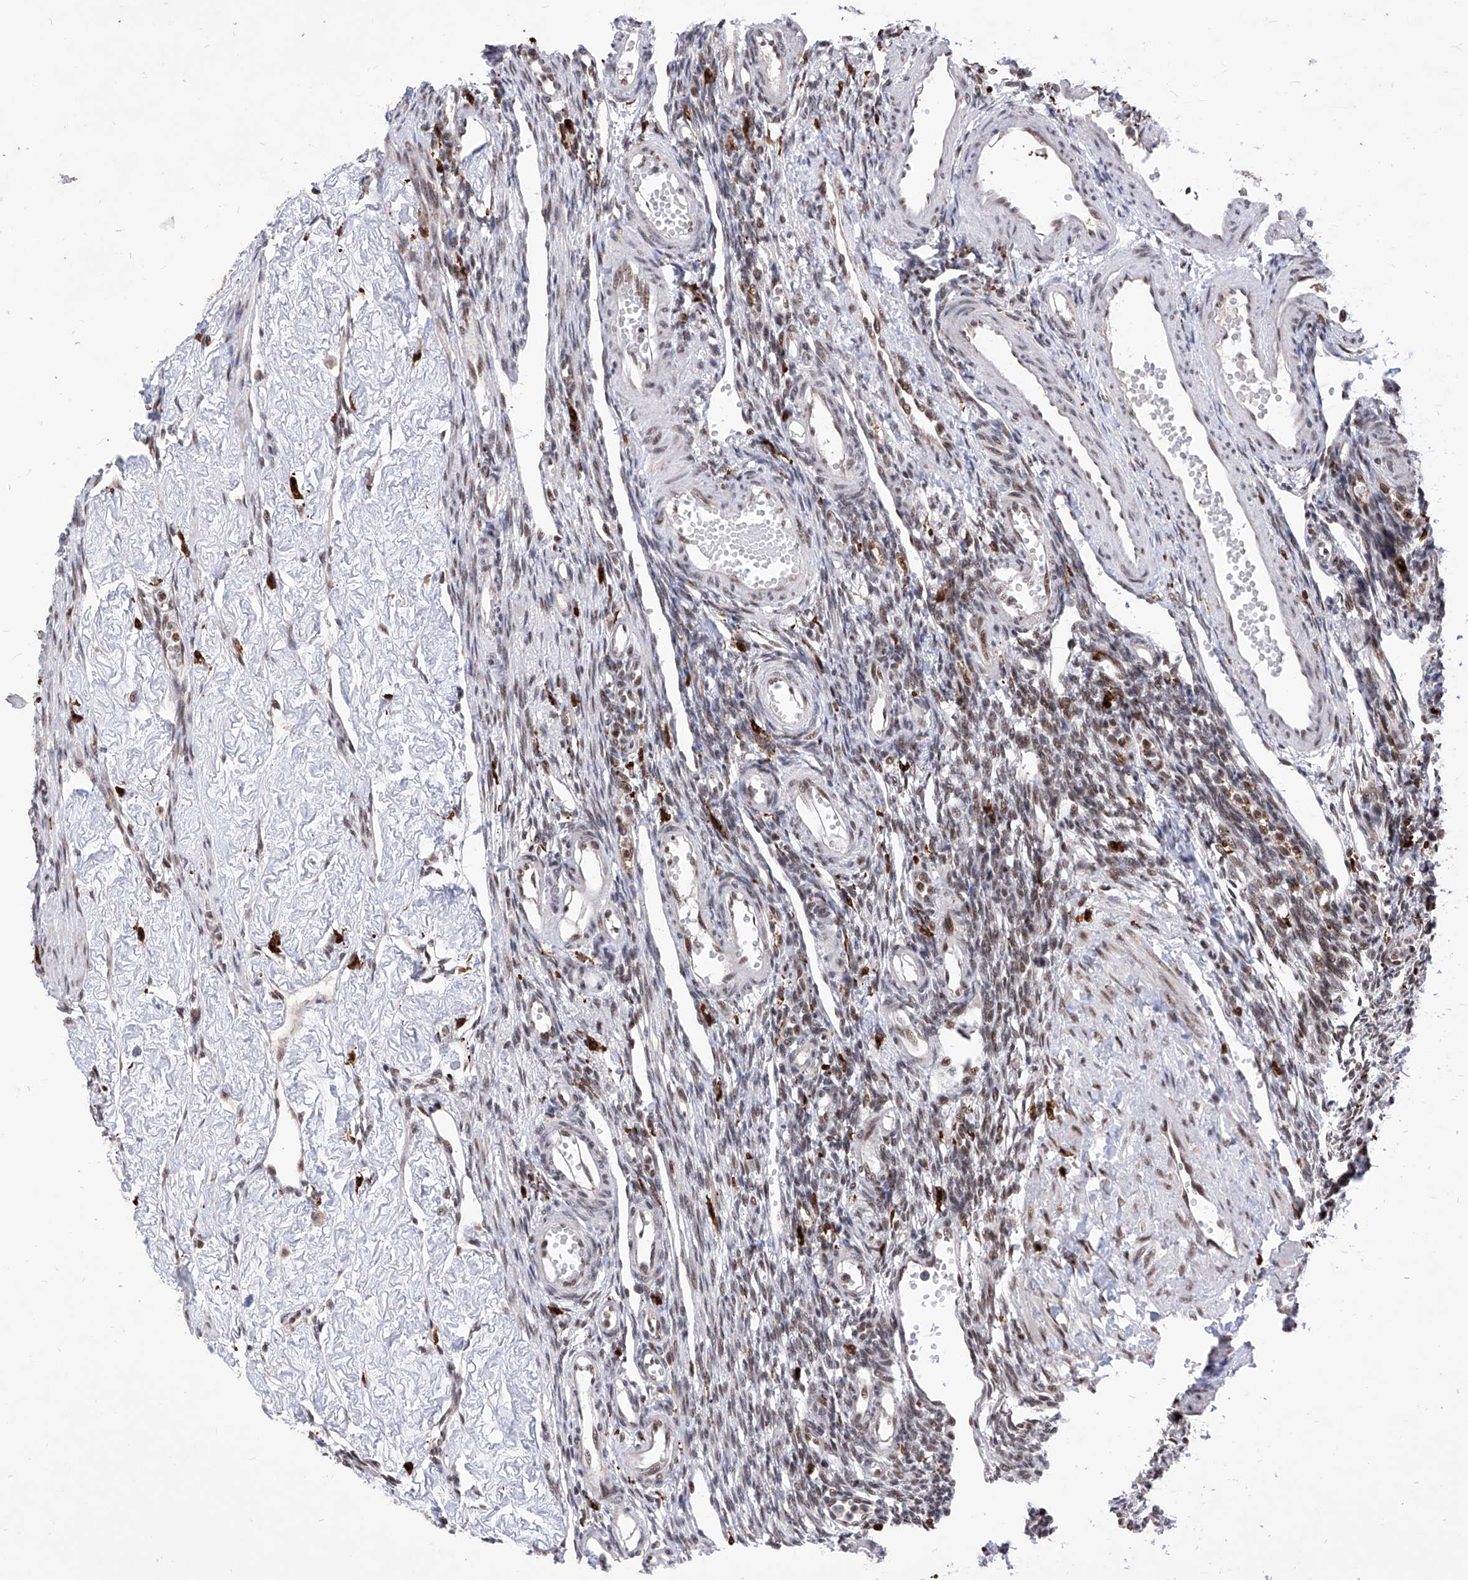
{"staining": {"intensity": "moderate", "quantity": "<25%", "location": "nuclear"}, "tissue": "ovary", "cell_type": "Ovarian stroma cells", "image_type": "normal", "snomed": [{"axis": "morphology", "description": "Normal tissue, NOS"}, {"axis": "morphology", "description": "Cyst, NOS"}, {"axis": "topography", "description": "Ovary"}], "caption": "IHC of benign ovary demonstrates low levels of moderate nuclear positivity in about <25% of ovarian stroma cells.", "gene": "PHF5A", "patient": {"sex": "female", "age": 33}}